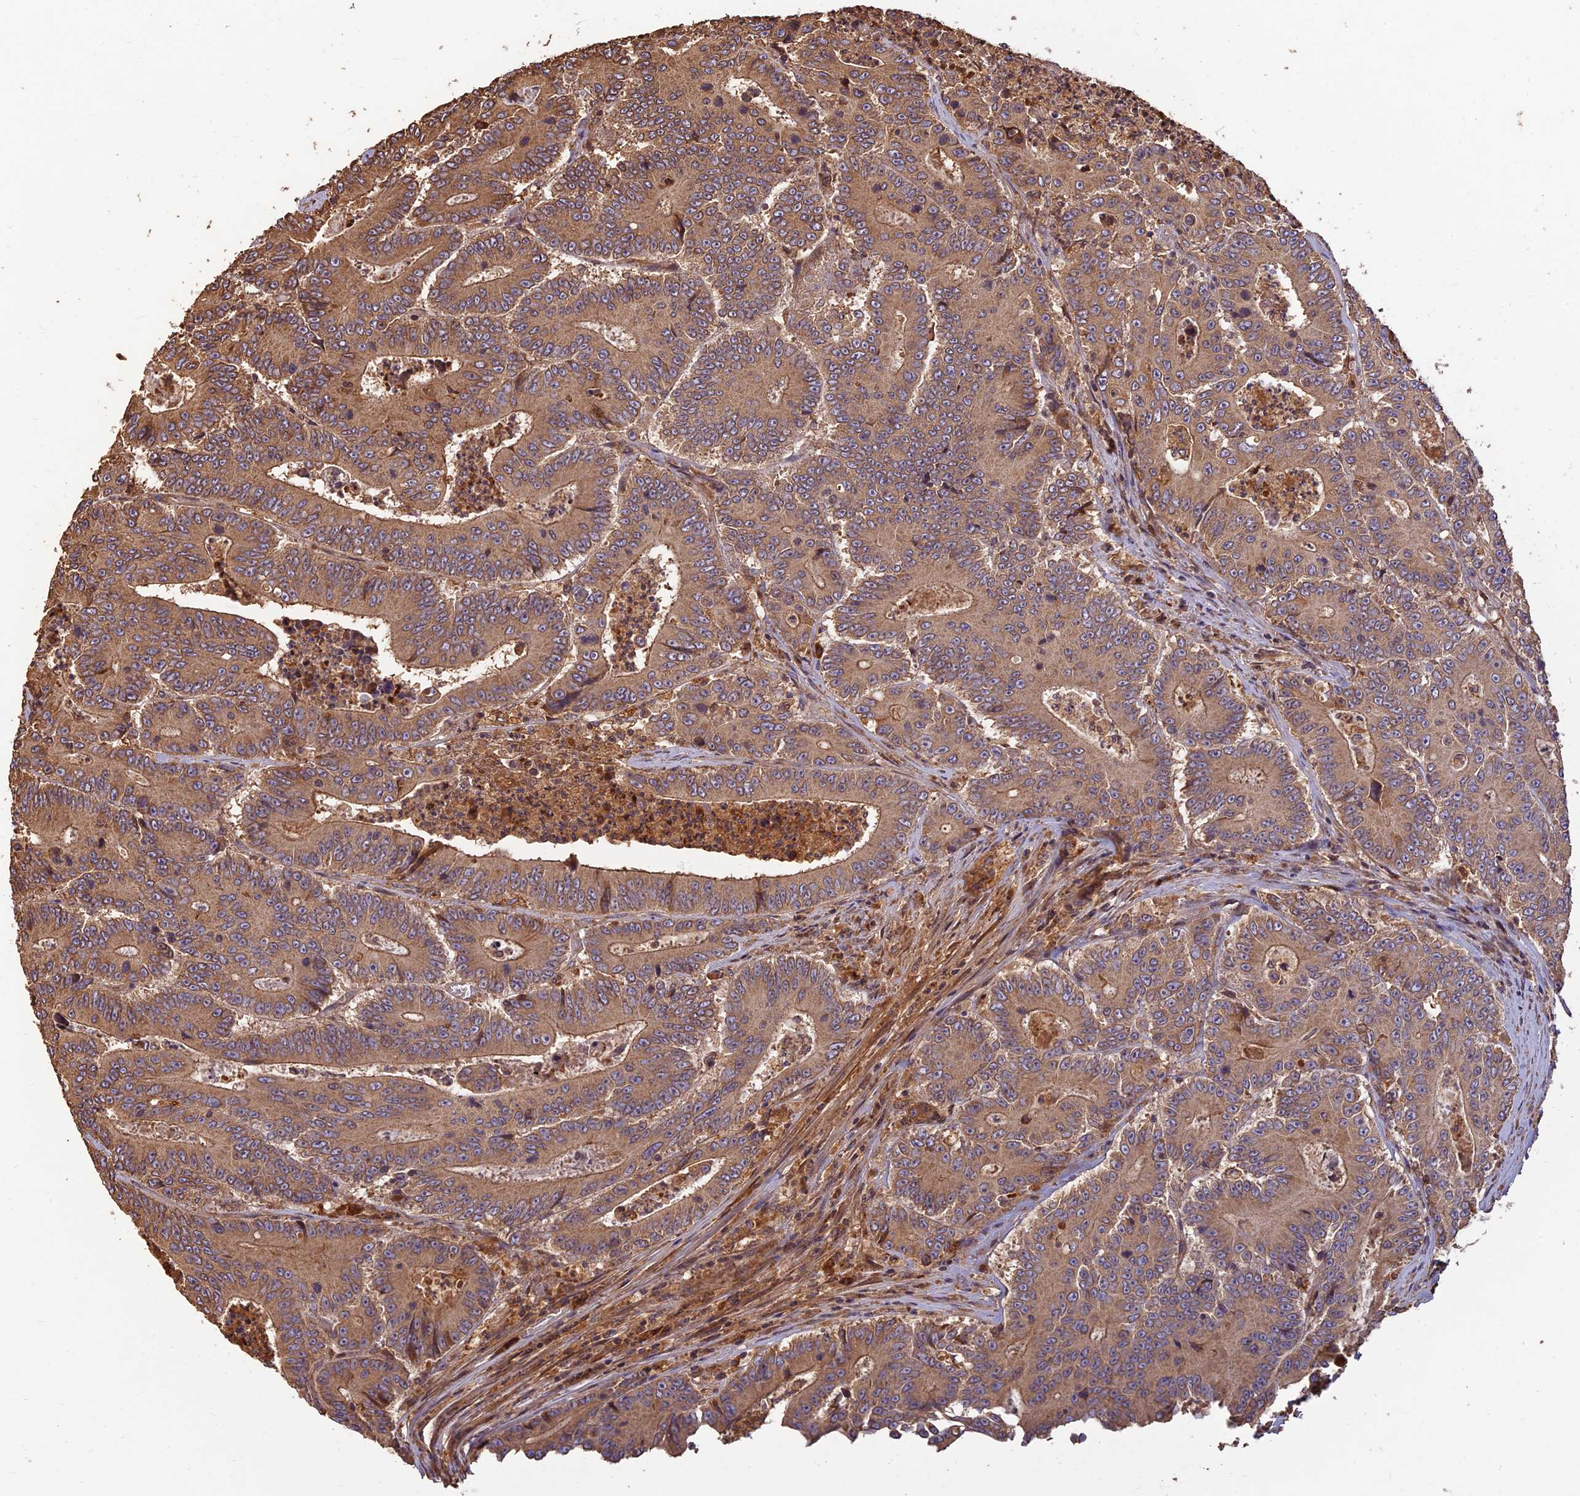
{"staining": {"intensity": "moderate", "quantity": ">75%", "location": "cytoplasmic/membranous"}, "tissue": "colorectal cancer", "cell_type": "Tumor cells", "image_type": "cancer", "snomed": [{"axis": "morphology", "description": "Adenocarcinoma, NOS"}, {"axis": "topography", "description": "Colon"}], "caption": "IHC (DAB) staining of human colorectal cancer (adenocarcinoma) reveals moderate cytoplasmic/membranous protein staining in about >75% of tumor cells.", "gene": "CORO1C", "patient": {"sex": "male", "age": 83}}